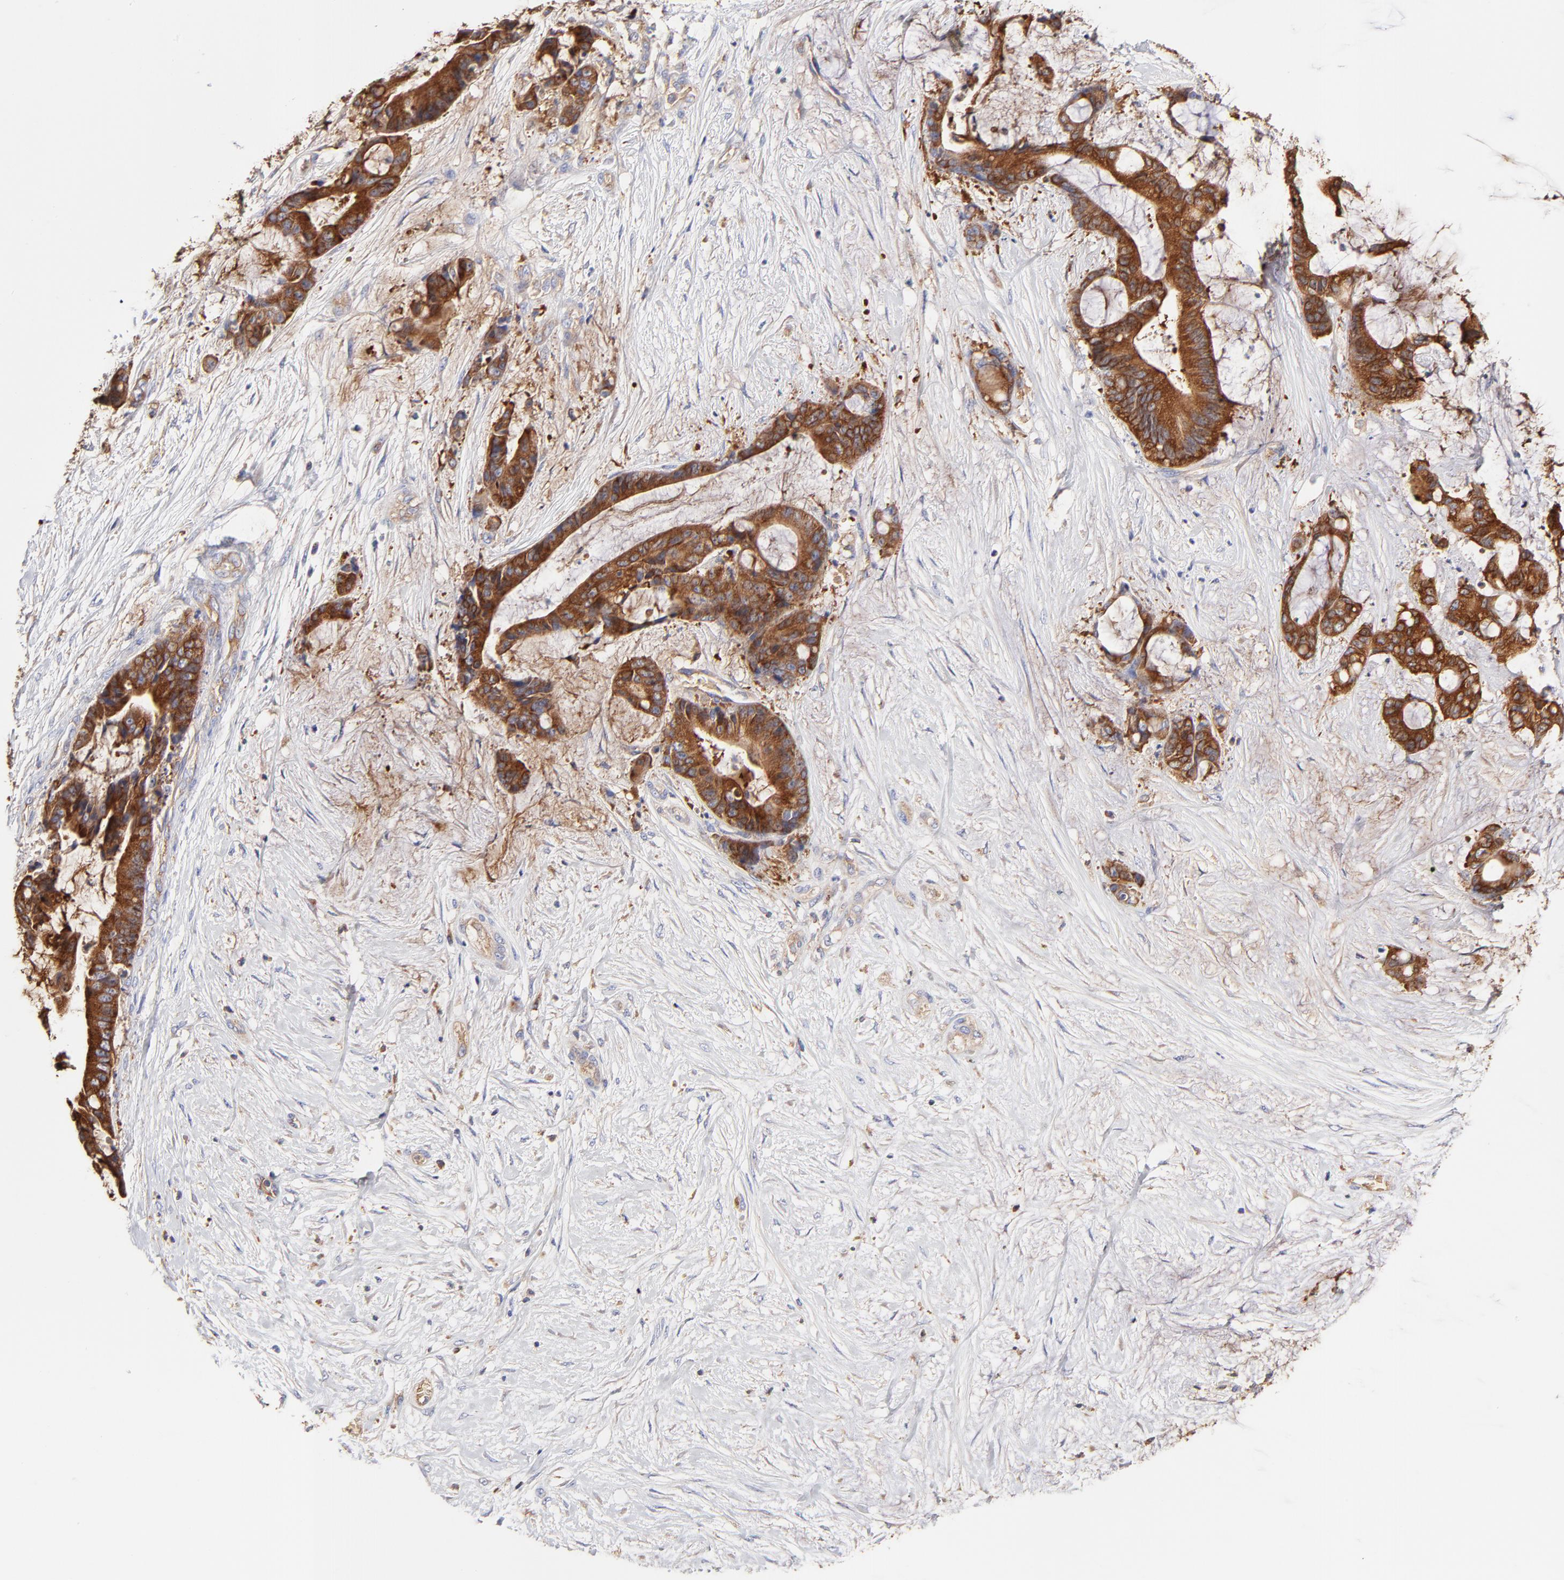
{"staining": {"intensity": "strong", "quantity": ">75%", "location": "cytoplasmic/membranous"}, "tissue": "liver cancer", "cell_type": "Tumor cells", "image_type": "cancer", "snomed": [{"axis": "morphology", "description": "Cholangiocarcinoma"}, {"axis": "topography", "description": "Liver"}], "caption": "Tumor cells reveal high levels of strong cytoplasmic/membranous positivity in about >75% of cells in liver cancer.", "gene": "CD2AP", "patient": {"sex": "female", "age": 73}}